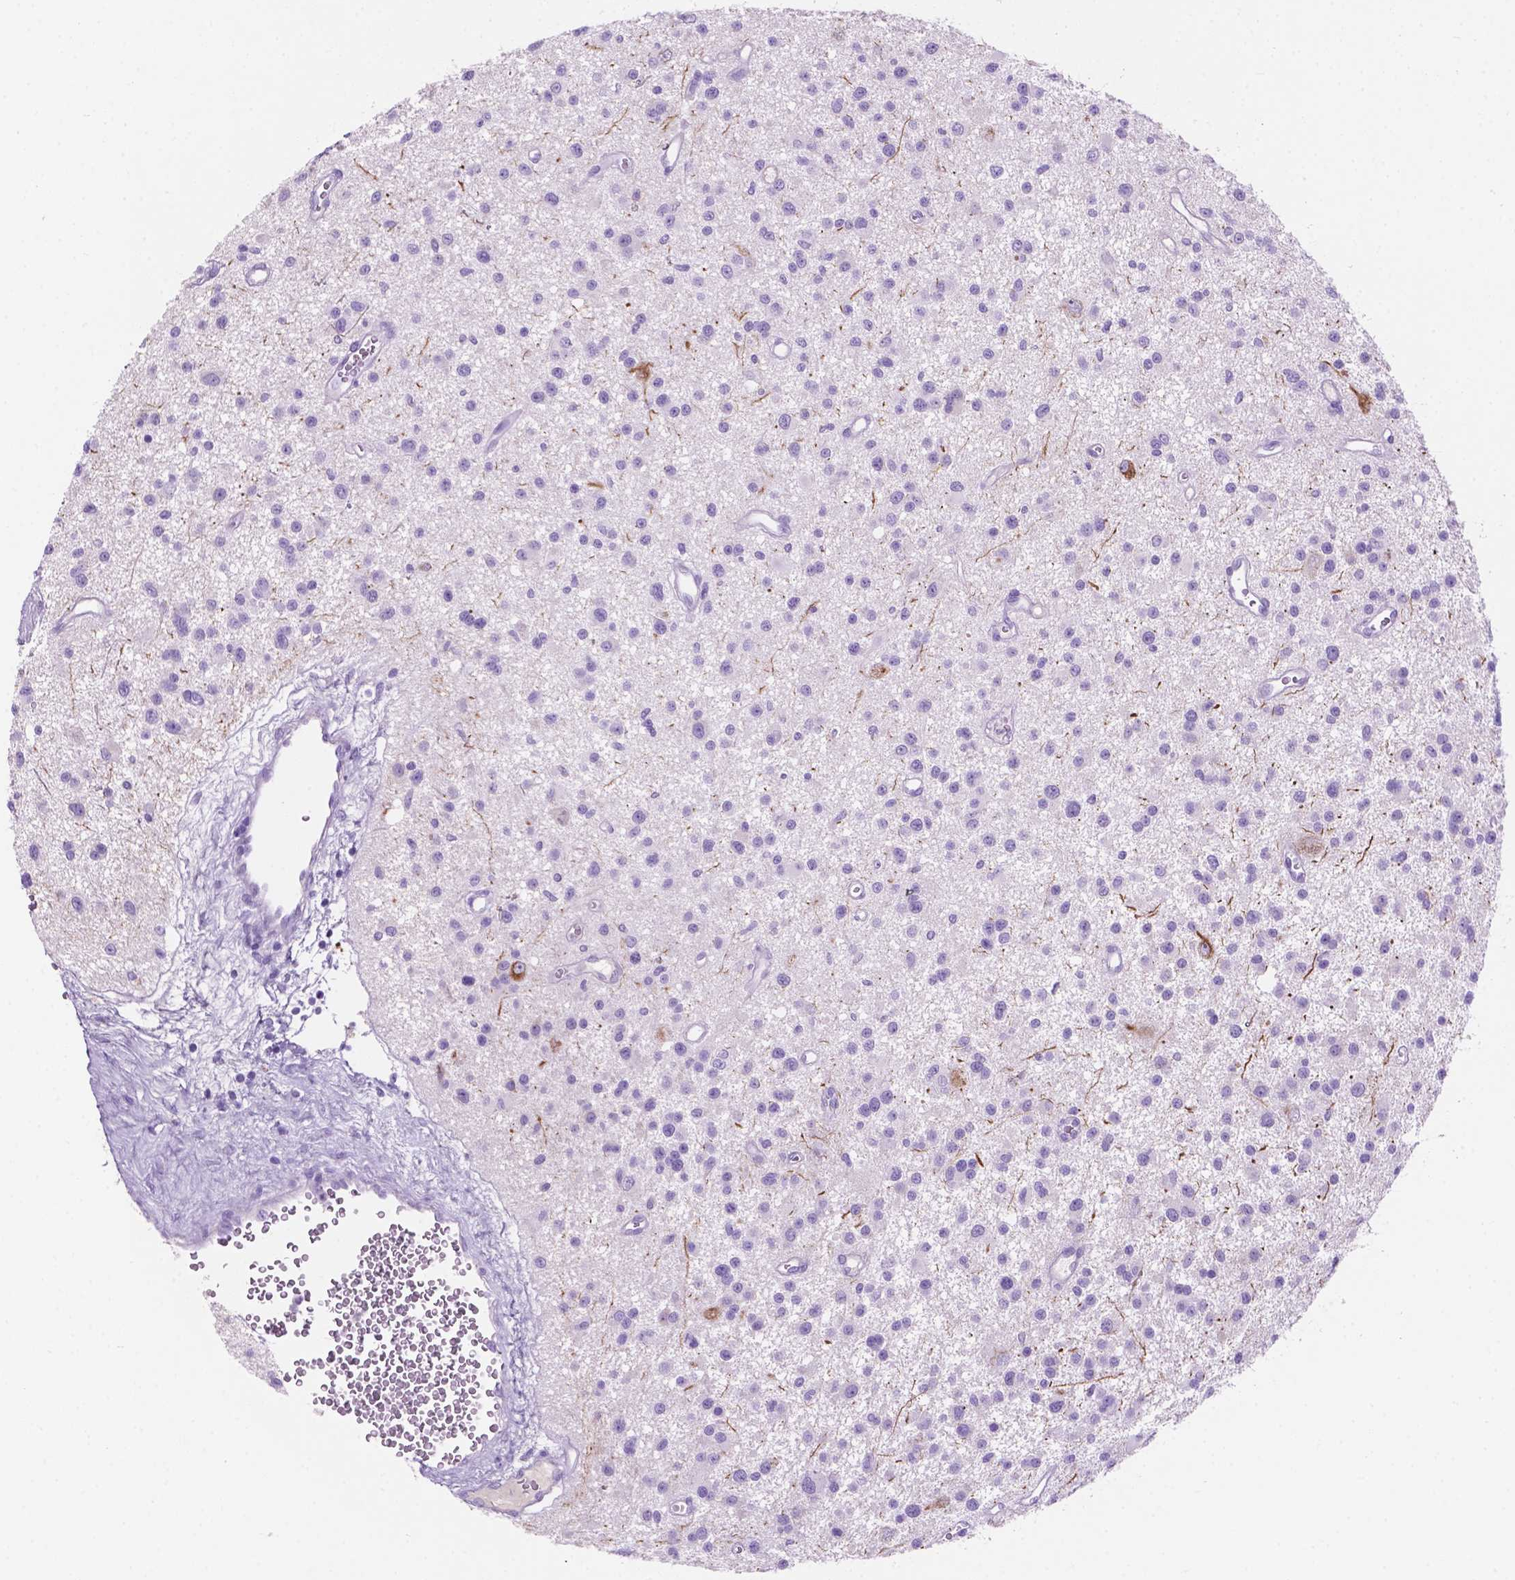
{"staining": {"intensity": "negative", "quantity": "none", "location": "none"}, "tissue": "glioma", "cell_type": "Tumor cells", "image_type": "cancer", "snomed": [{"axis": "morphology", "description": "Glioma, malignant, Low grade"}, {"axis": "topography", "description": "Brain"}], "caption": "Immunohistochemistry (IHC) of human glioma displays no positivity in tumor cells.", "gene": "POU4F1", "patient": {"sex": "male", "age": 43}}